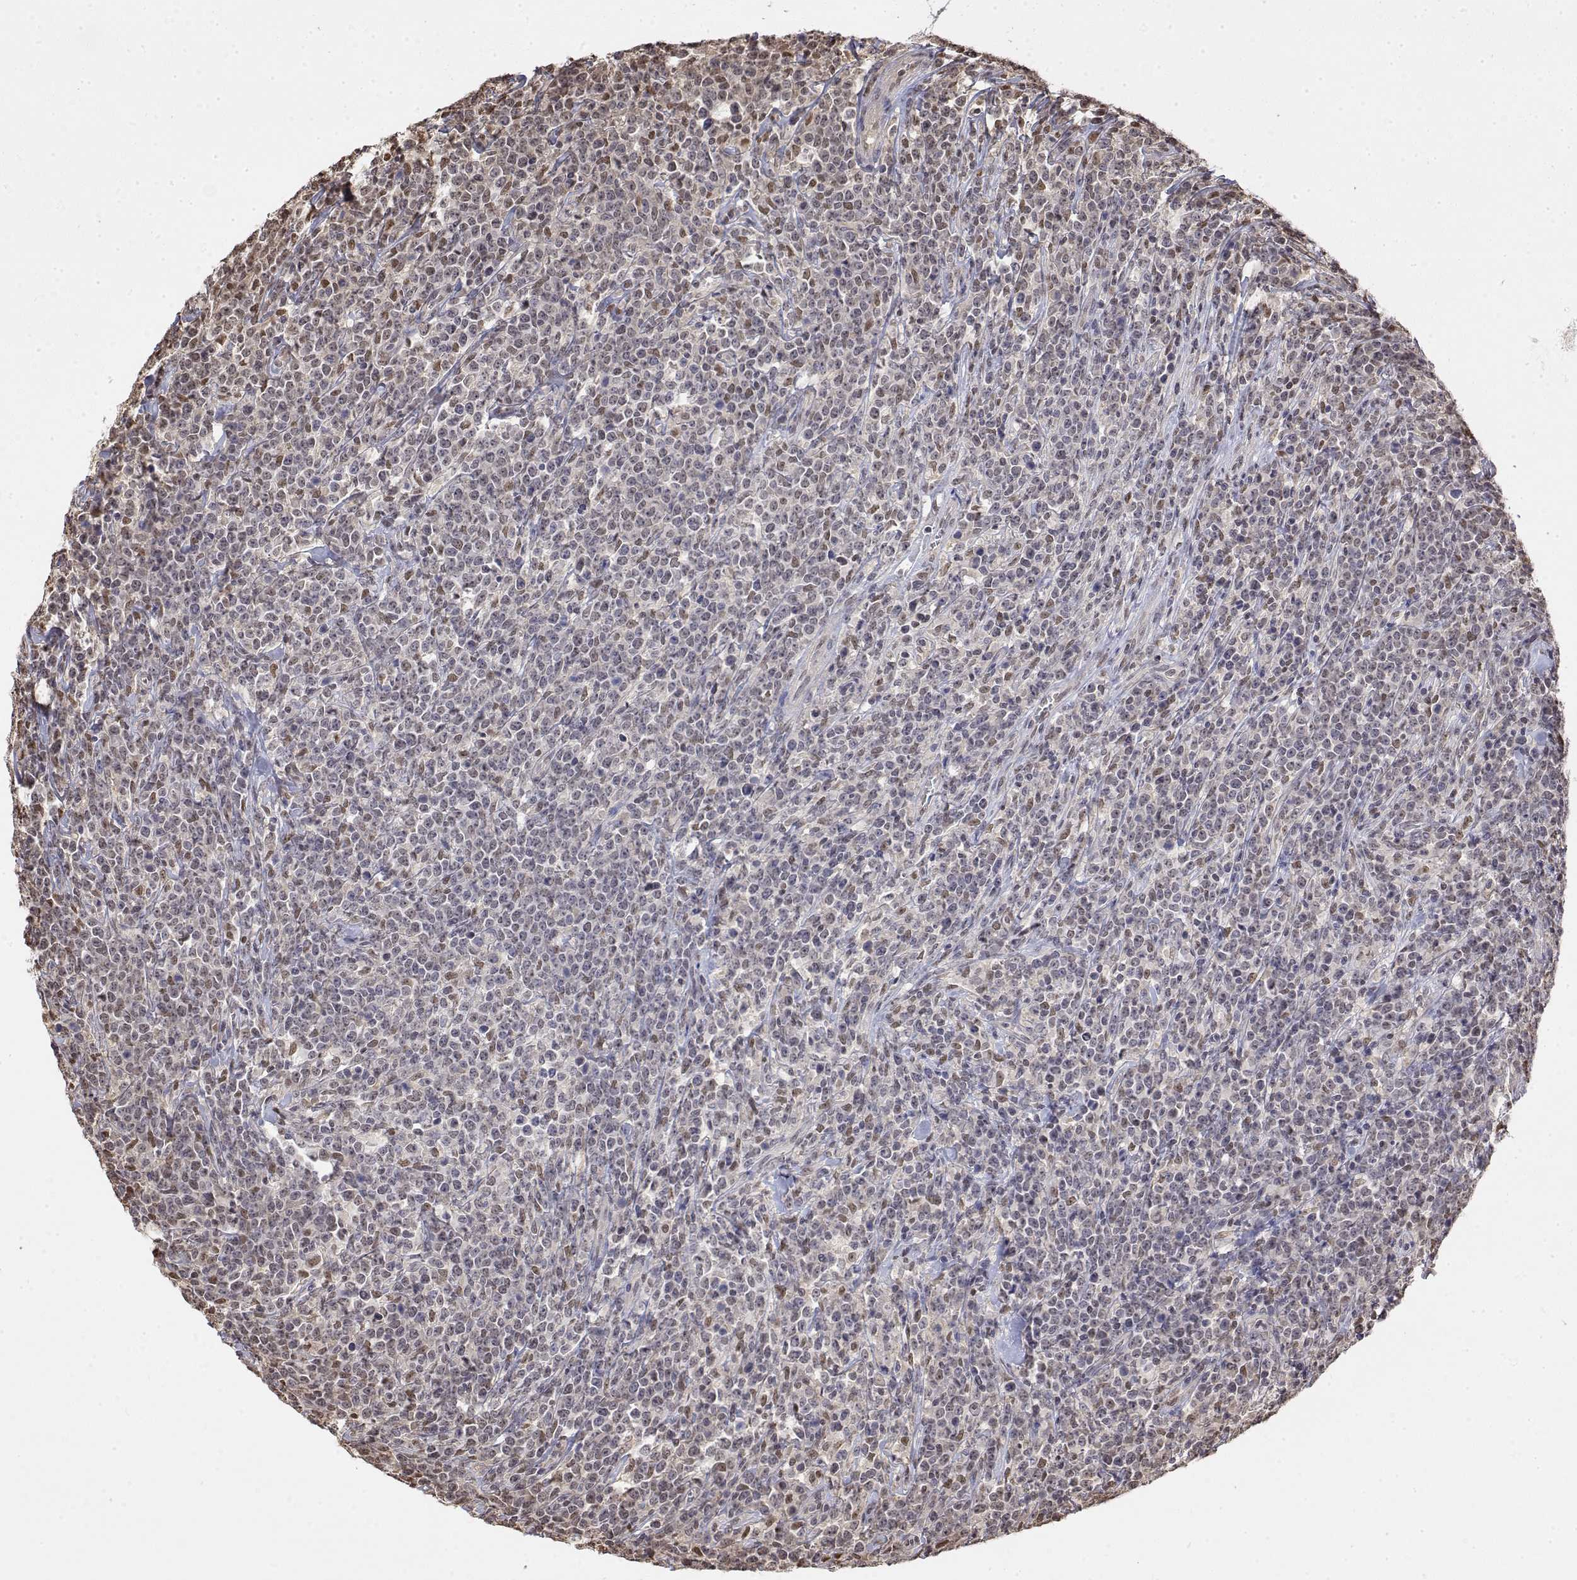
{"staining": {"intensity": "weak", "quantity": "25%-75%", "location": "nuclear"}, "tissue": "lymphoma", "cell_type": "Tumor cells", "image_type": "cancer", "snomed": [{"axis": "morphology", "description": "Malignant lymphoma, non-Hodgkin's type, High grade"}, {"axis": "topography", "description": "Small intestine"}], "caption": "DAB (3,3'-diaminobenzidine) immunohistochemical staining of human lymphoma reveals weak nuclear protein expression in about 25%-75% of tumor cells.", "gene": "TPI1", "patient": {"sex": "female", "age": 56}}